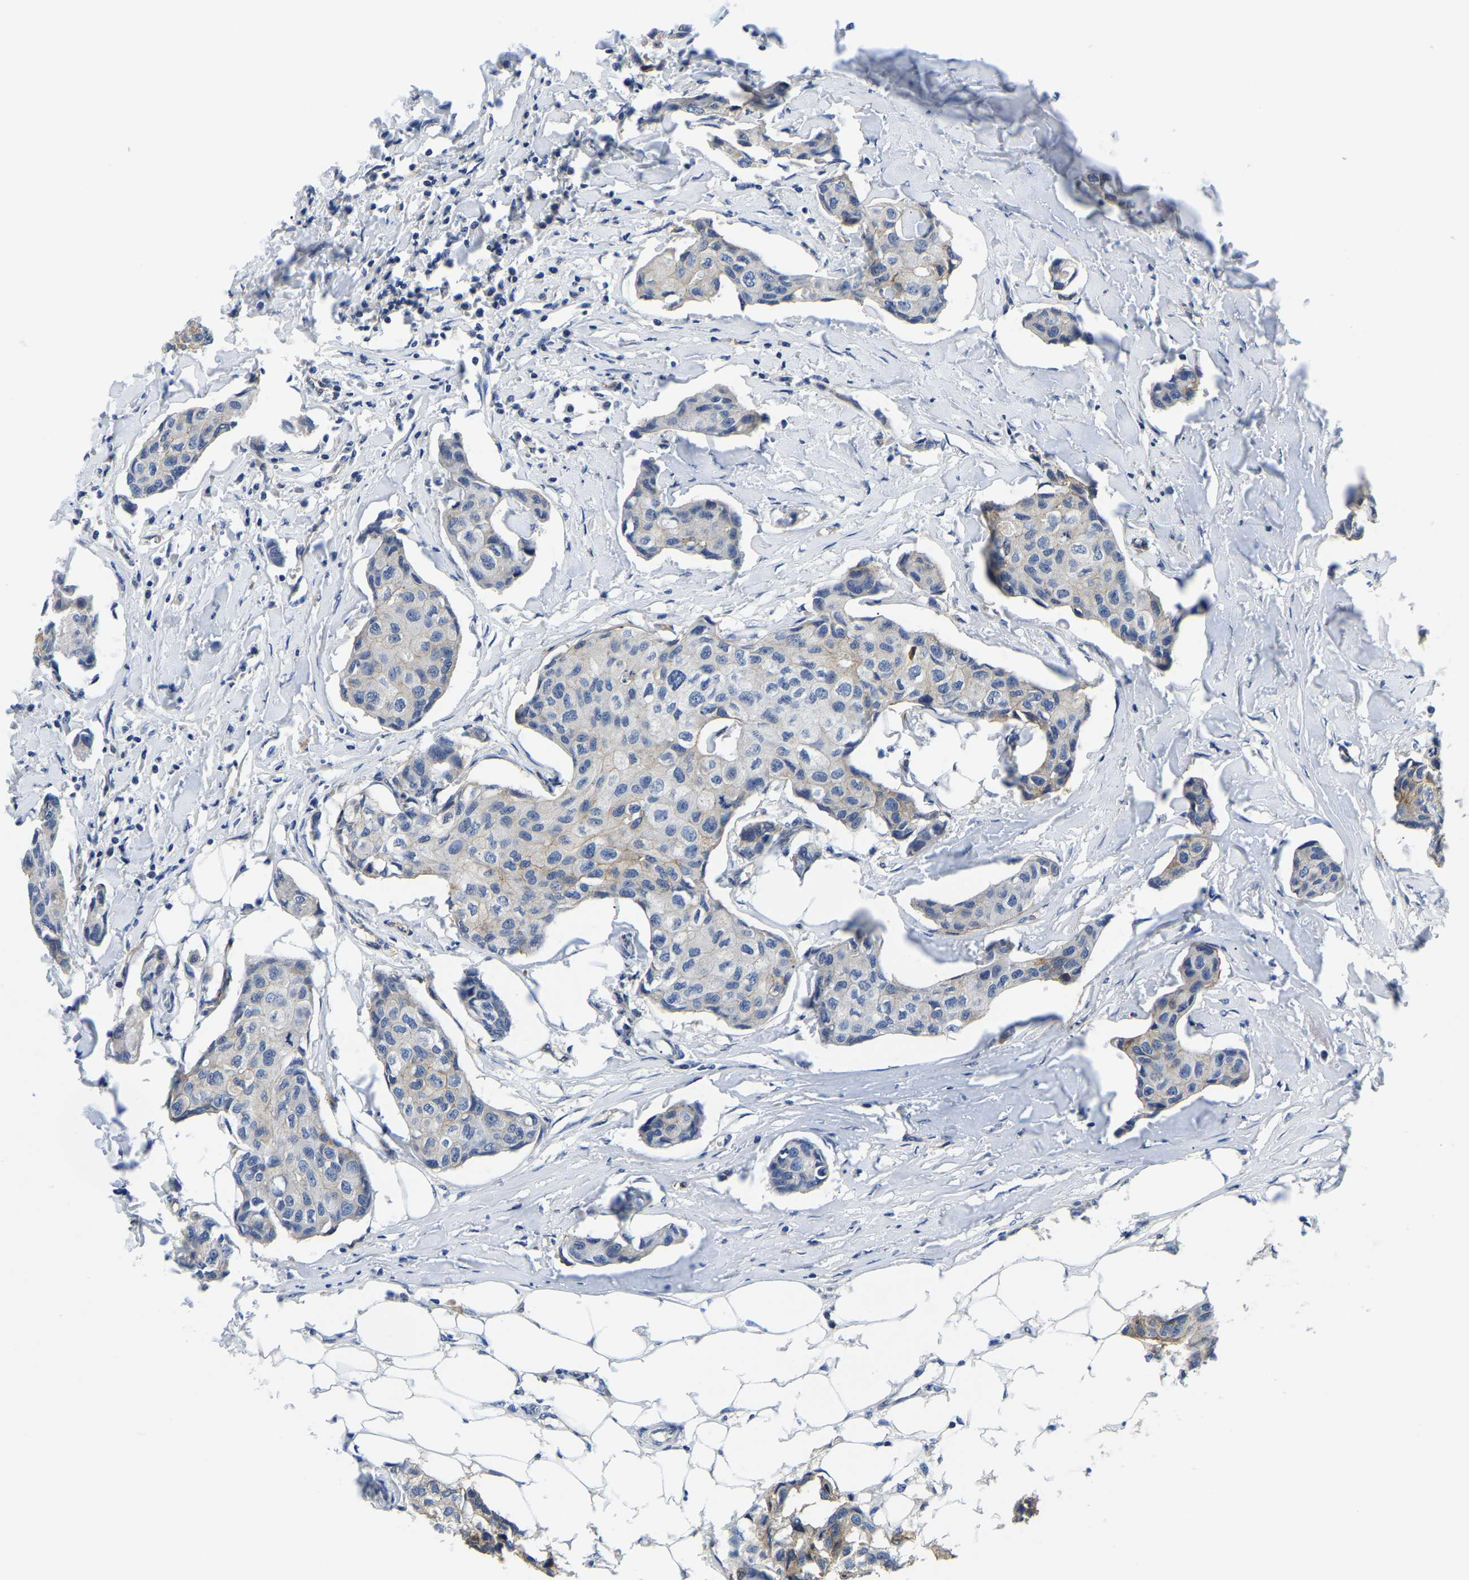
{"staining": {"intensity": "weak", "quantity": "<25%", "location": "cytoplasmic/membranous"}, "tissue": "breast cancer", "cell_type": "Tumor cells", "image_type": "cancer", "snomed": [{"axis": "morphology", "description": "Duct carcinoma"}, {"axis": "topography", "description": "Breast"}], "caption": "IHC image of intraductal carcinoma (breast) stained for a protein (brown), which displays no expression in tumor cells.", "gene": "ITGA2", "patient": {"sex": "female", "age": 80}}